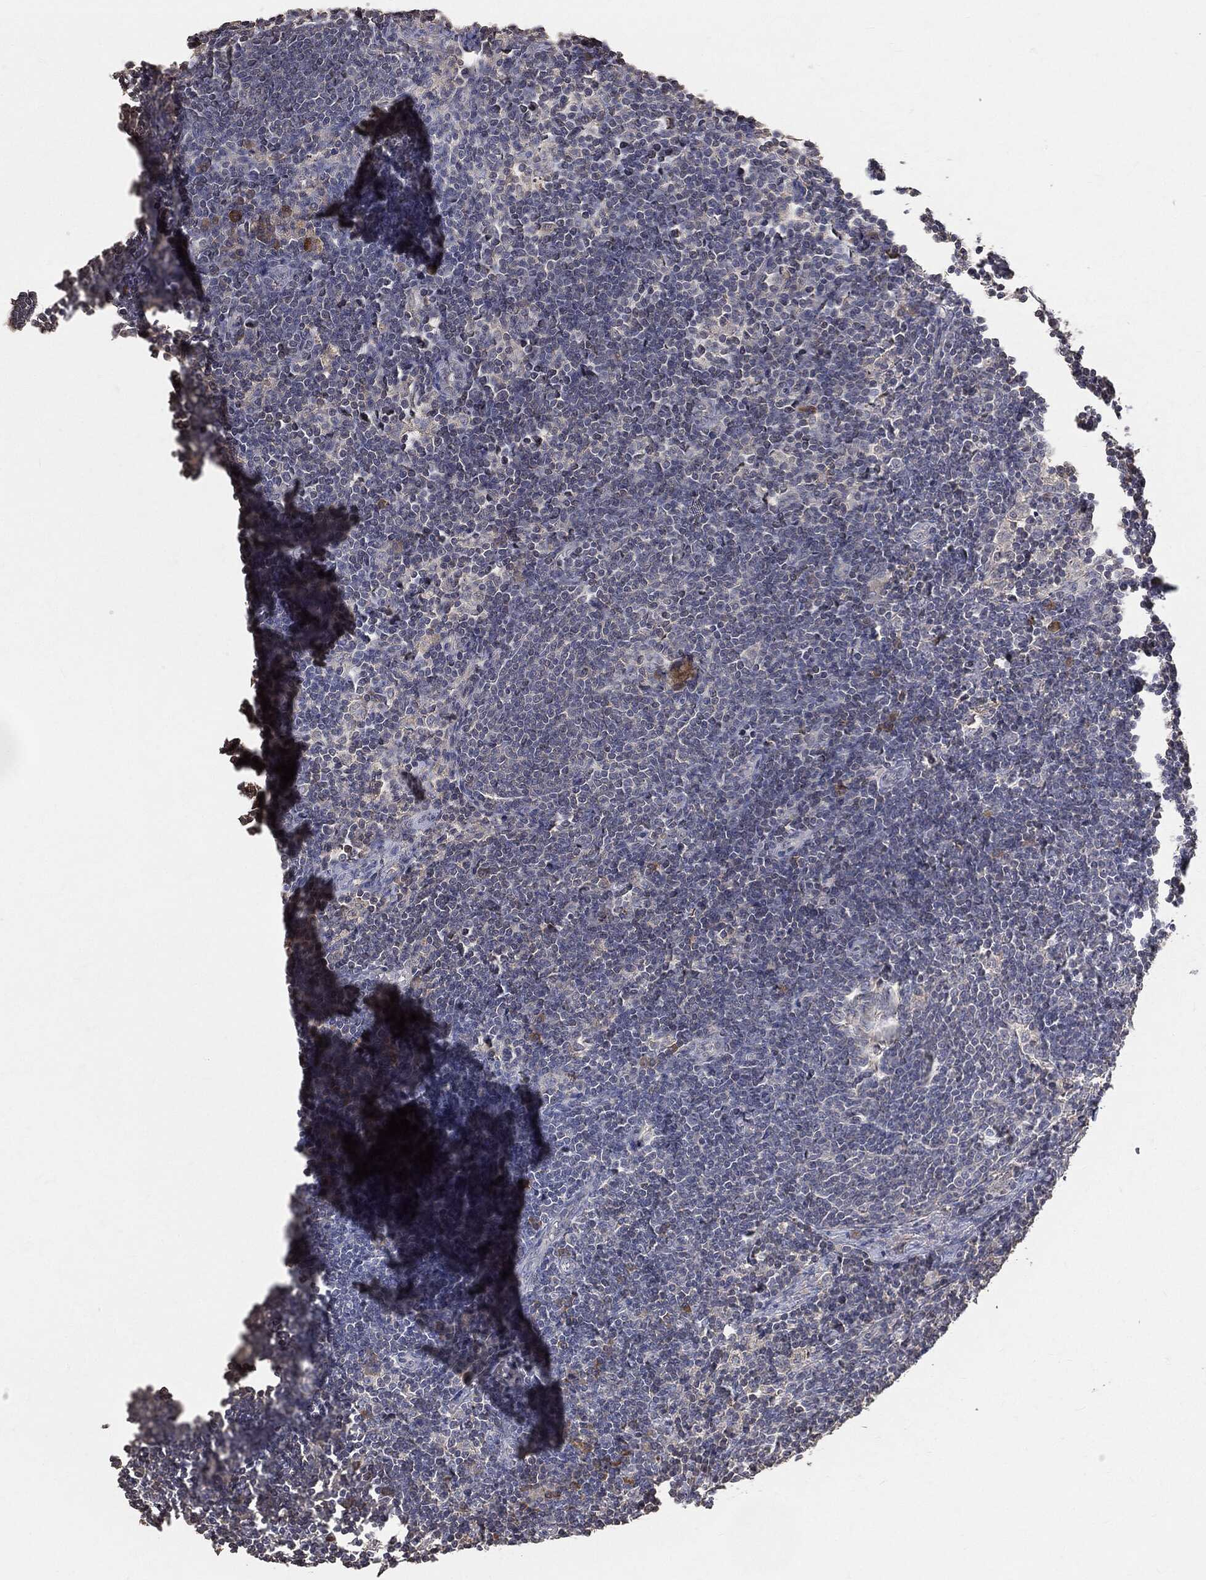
{"staining": {"intensity": "moderate", "quantity": "<25%", "location": "cytoplasmic/membranous"}, "tissue": "lymph node", "cell_type": "Germinal center cells", "image_type": "normal", "snomed": [{"axis": "morphology", "description": "Normal tissue, NOS"}, {"axis": "morphology", "description": "Adenocarcinoma, NOS"}, {"axis": "topography", "description": "Lymph node"}, {"axis": "topography", "description": "Pancreas"}], "caption": "The histopathology image reveals a brown stain indicating the presence of a protein in the cytoplasmic/membranous of germinal center cells in lymph node.", "gene": "SNAP25", "patient": {"sex": "female", "age": 58}}